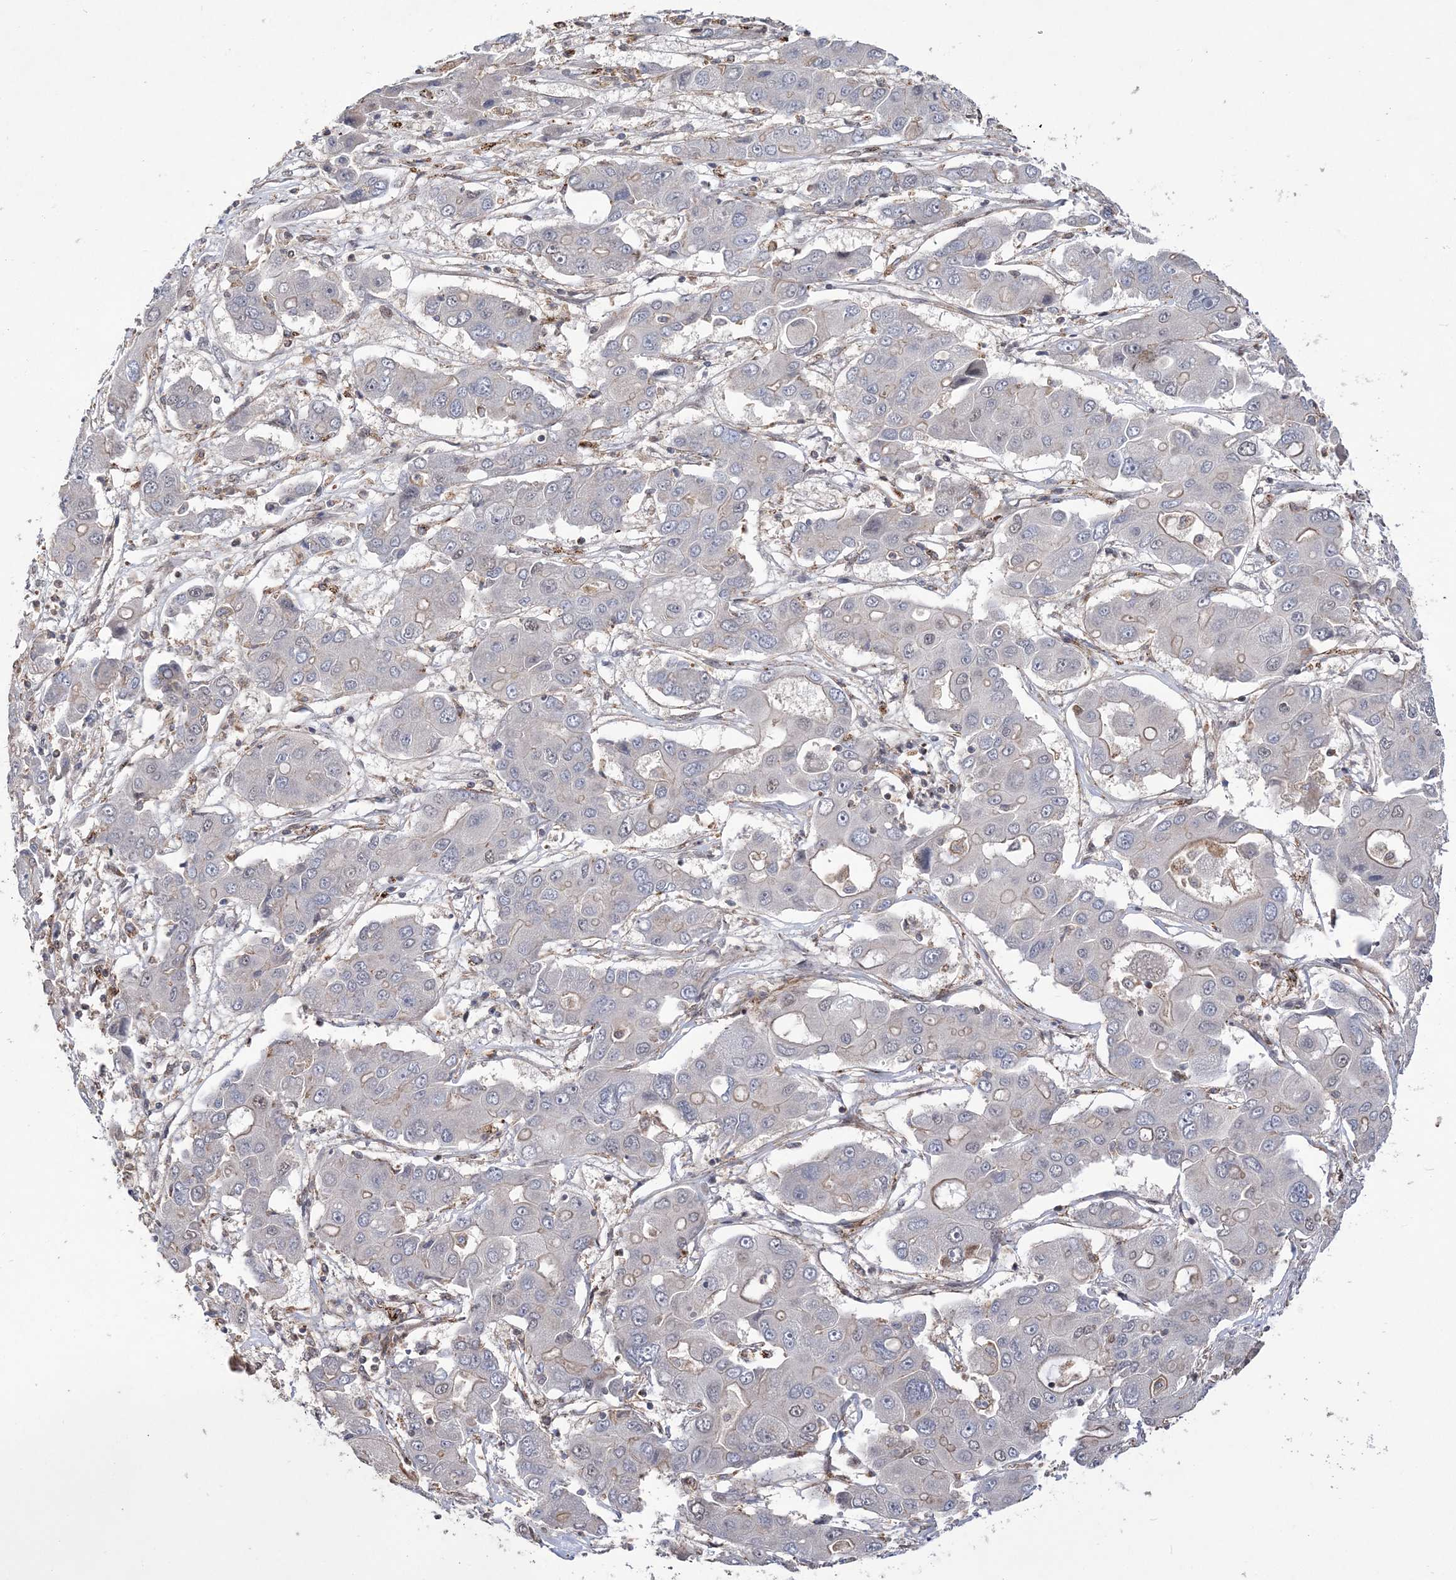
{"staining": {"intensity": "negative", "quantity": "none", "location": "none"}, "tissue": "liver cancer", "cell_type": "Tumor cells", "image_type": "cancer", "snomed": [{"axis": "morphology", "description": "Cholangiocarcinoma"}, {"axis": "topography", "description": "Liver"}], "caption": "Immunohistochemistry histopathology image of neoplastic tissue: cholangiocarcinoma (liver) stained with DAB (3,3'-diaminobenzidine) shows no significant protein staining in tumor cells.", "gene": "BOD1L1", "patient": {"sex": "male", "age": 67}}